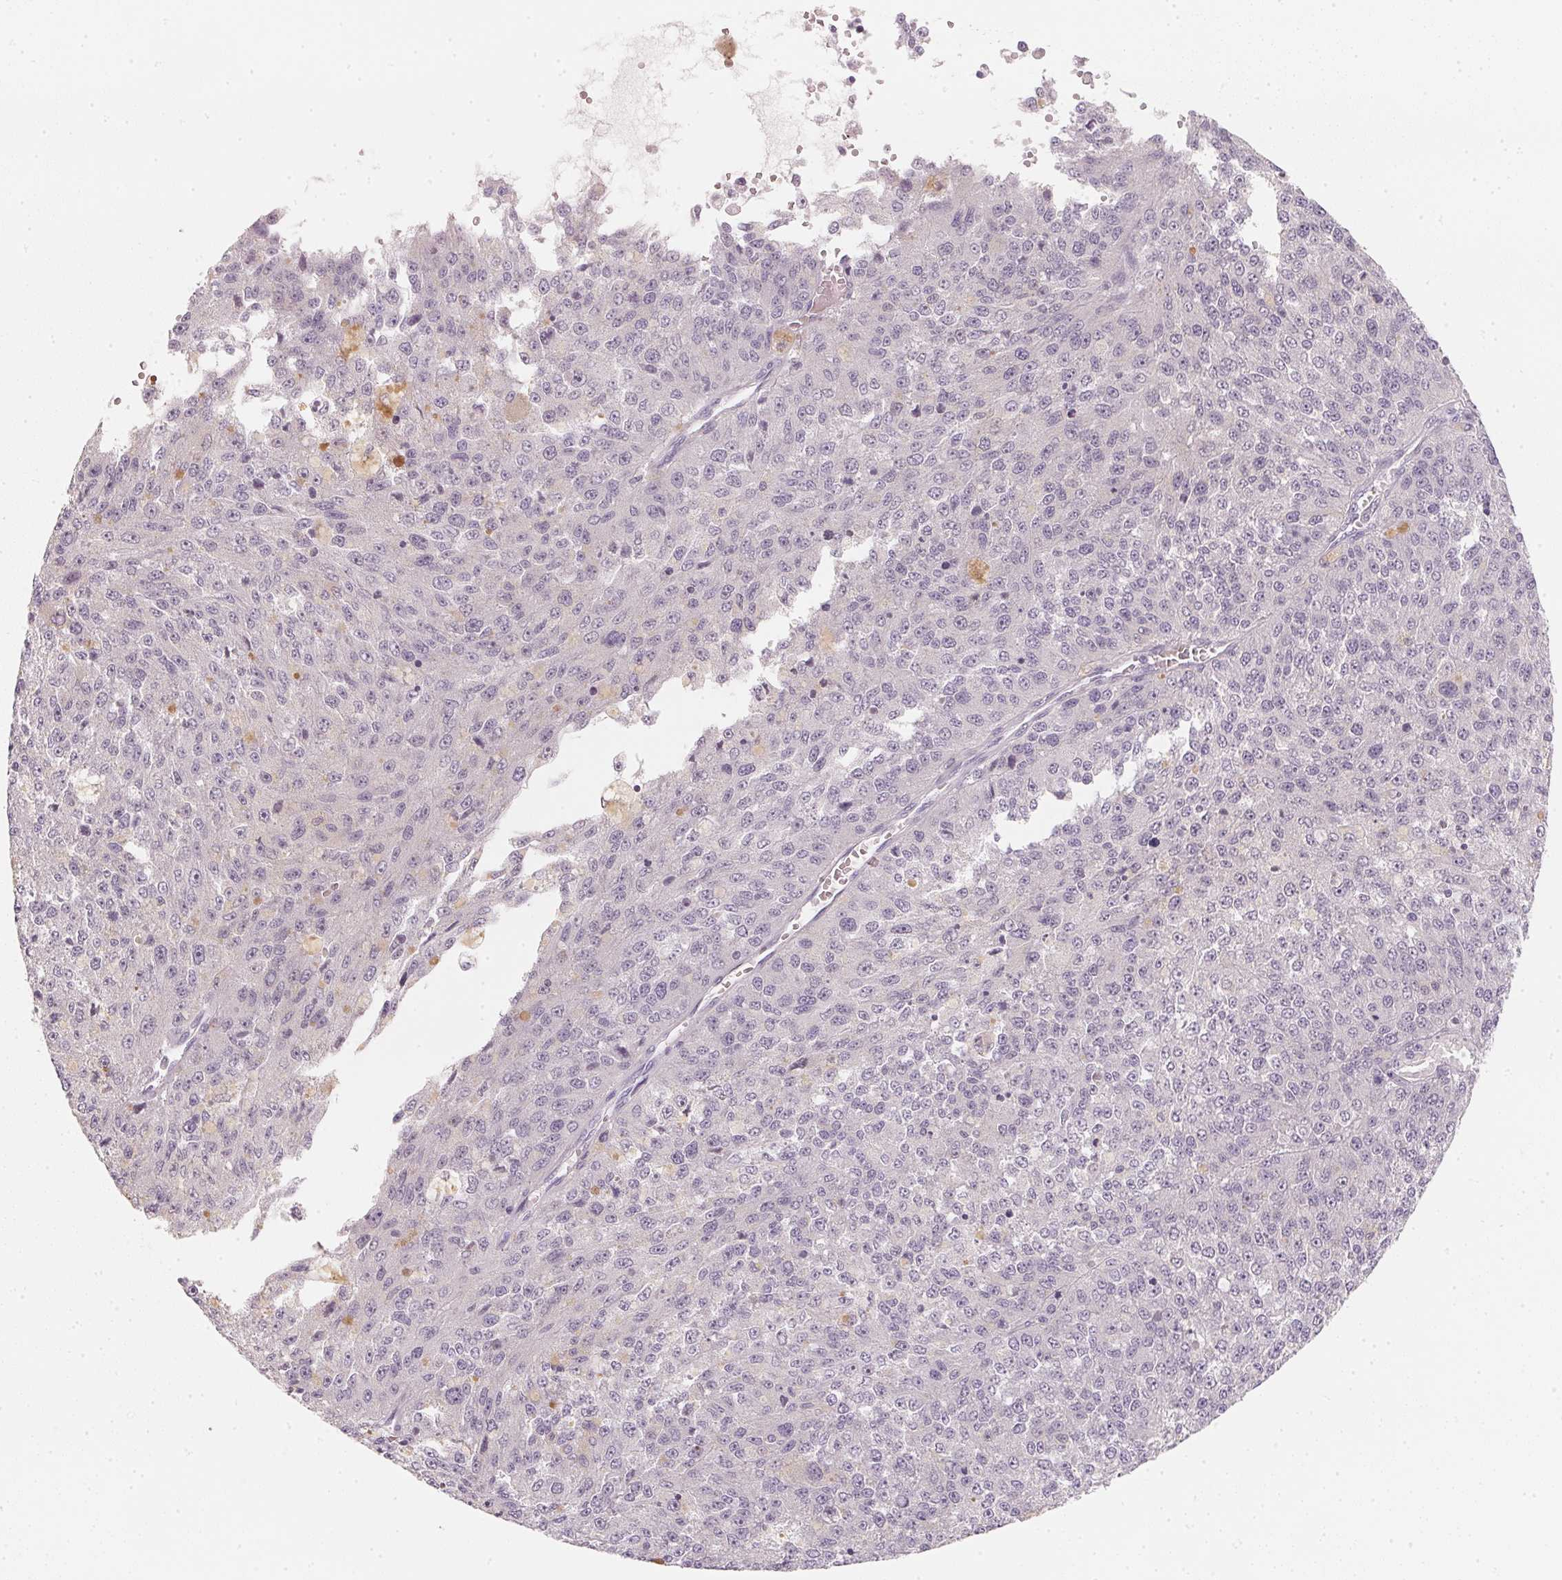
{"staining": {"intensity": "negative", "quantity": "none", "location": "none"}, "tissue": "melanoma", "cell_type": "Tumor cells", "image_type": "cancer", "snomed": [{"axis": "morphology", "description": "Malignant melanoma, Metastatic site"}, {"axis": "topography", "description": "Lymph node"}], "caption": "The image reveals no significant positivity in tumor cells of melanoma. The staining is performed using DAB brown chromogen with nuclei counter-stained in using hematoxylin.", "gene": "CFAP276", "patient": {"sex": "female", "age": 64}}